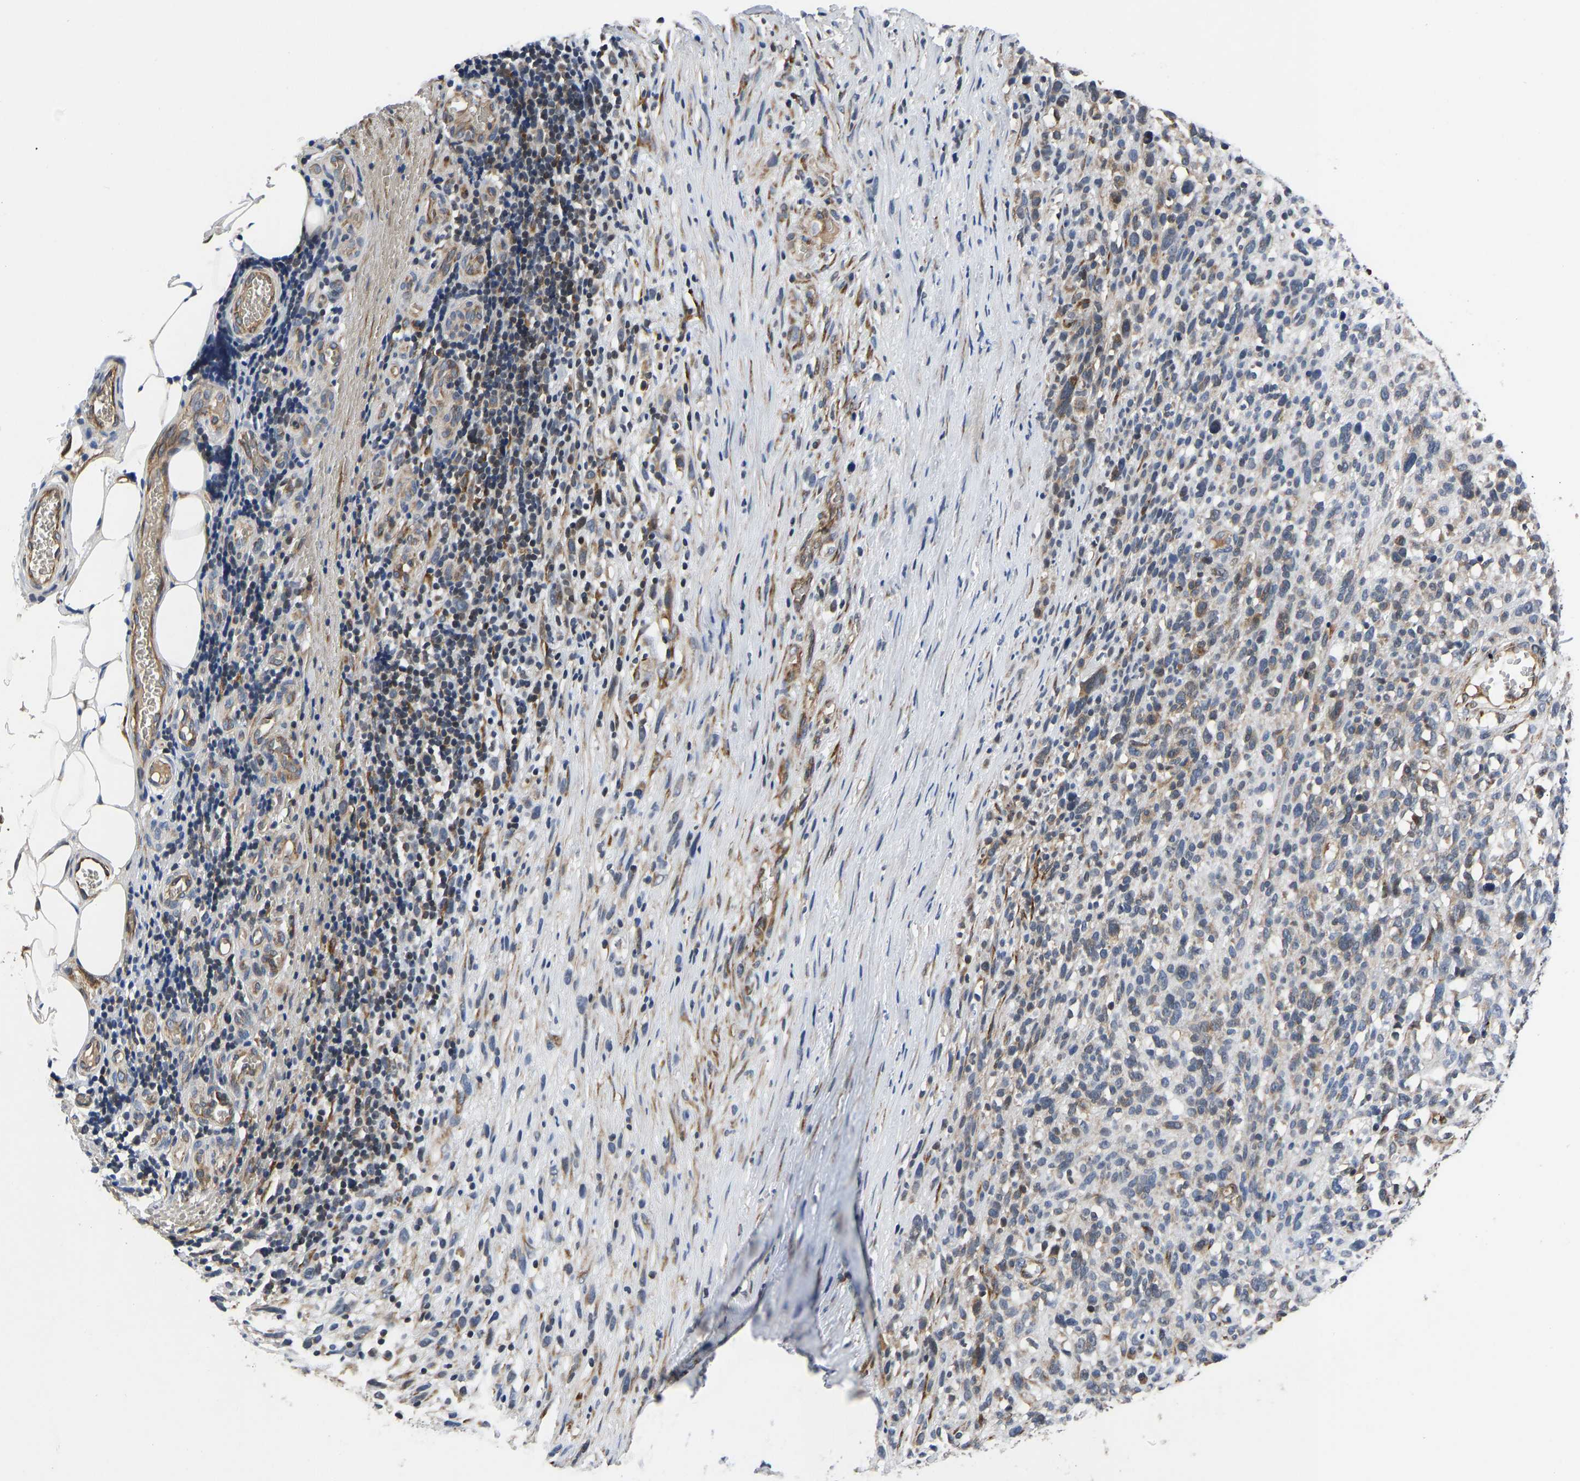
{"staining": {"intensity": "weak", "quantity": "<25%", "location": "cytoplasmic/membranous"}, "tissue": "melanoma", "cell_type": "Tumor cells", "image_type": "cancer", "snomed": [{"axis": "morphology", "description": "Malignant melanoma, NOS"}, {"axis": "topography", "description": "Skin"}], "caption": "Tumor cells show no significant staining in malignant melanoma.", "gene": "FRRS1", "patient": {"sex": "female", "age": 55}}